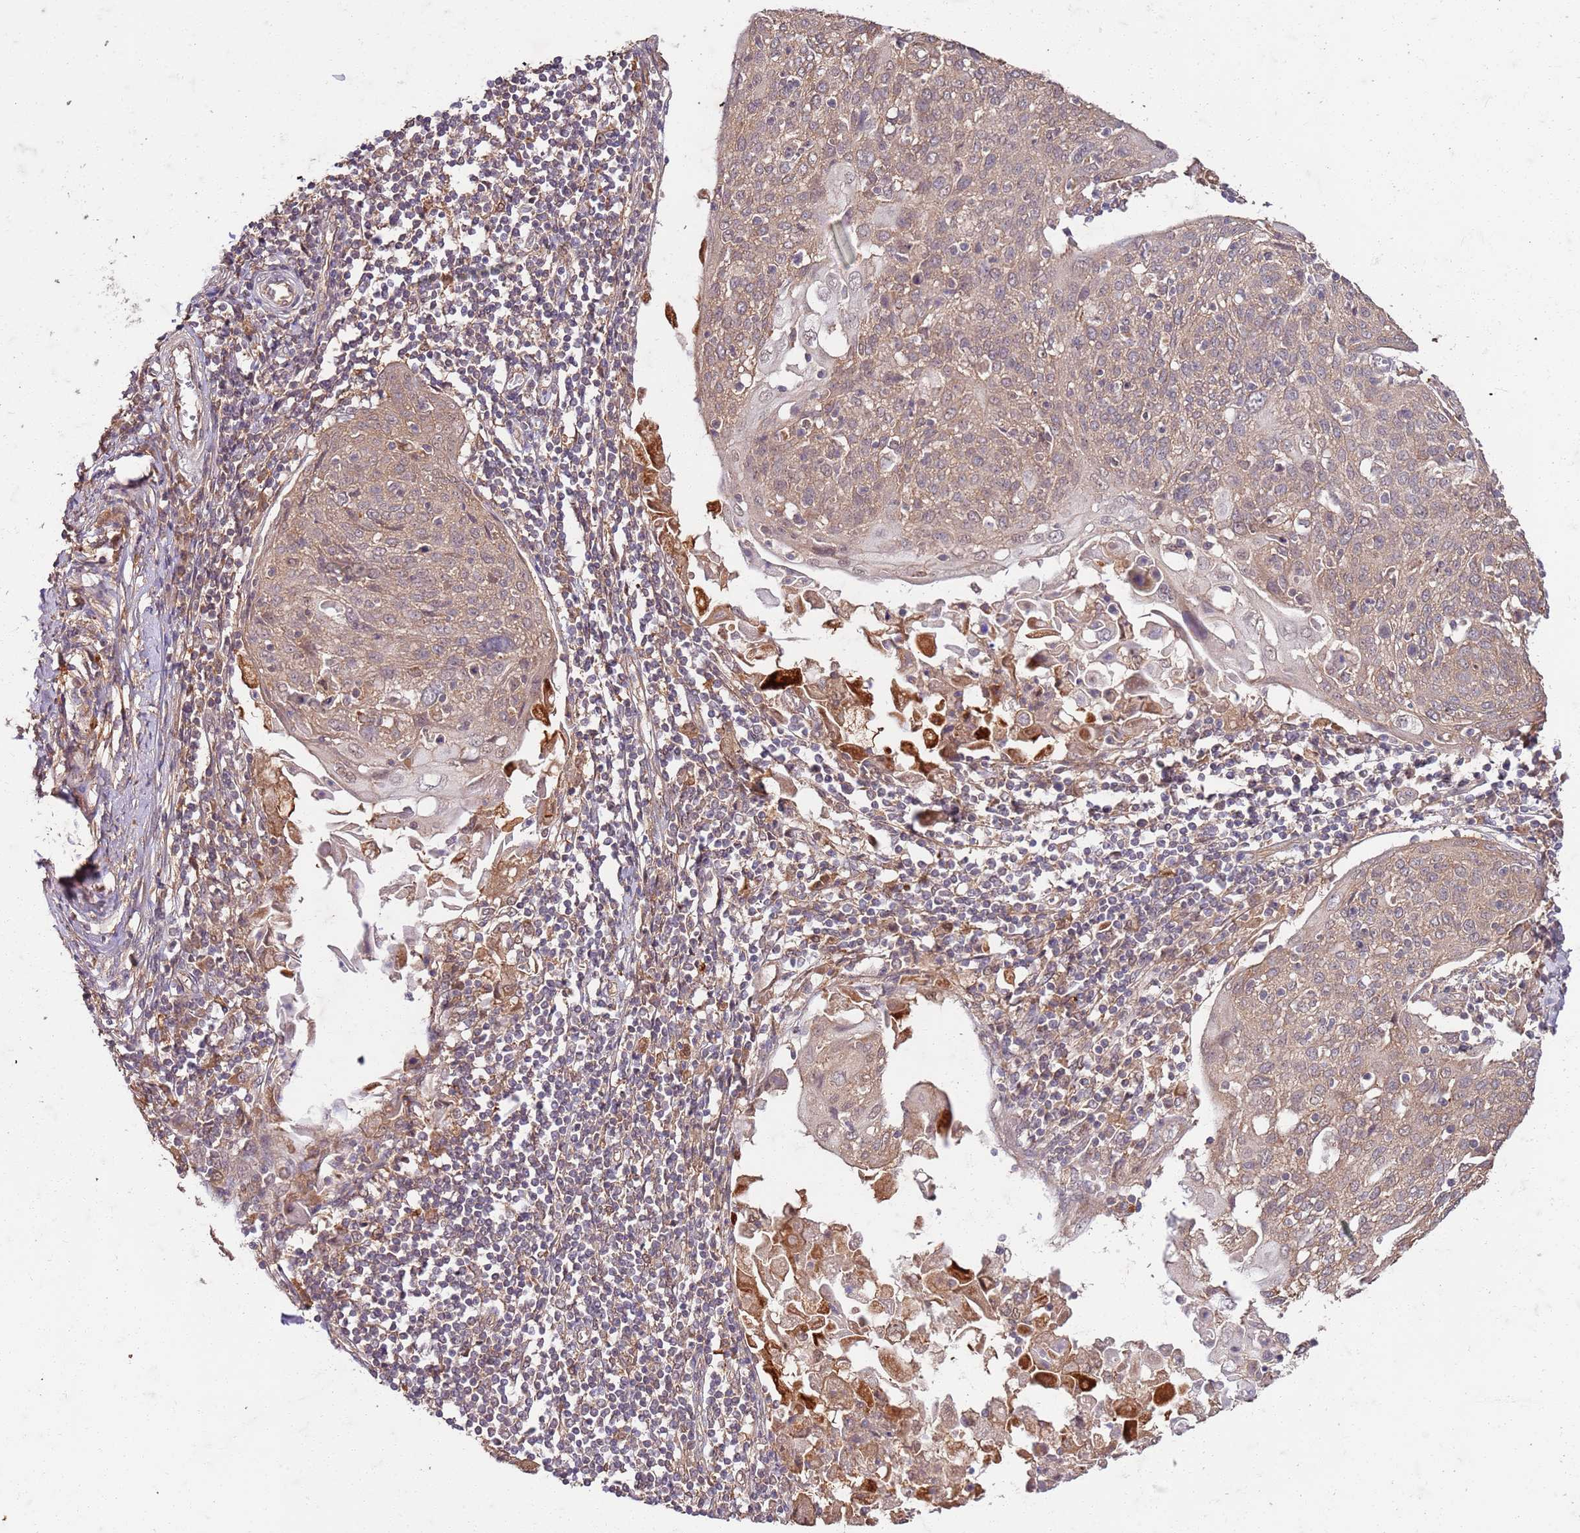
{"staining": {"intensity": "weak", "quantity": ">75%", "location": "cytoplasmic/membranous"}, "tissue": "cervical cancer", "cell_type": "Tumor cells", "image_type": "cancer", "snomed": [{"axis": "morphology", "description": "Squamous cell carcinoma, NOS"}, {"axis": "topography", "description": "Cervix"}], "caption": "About >75% of tumor cells in human cervical cancer (squamous cell carcinoma) exhibit weak cytoplasmic/membranous protein positivity as visualized by brown immunohistochemical staining.", "gene": "UBE3A", "patient": {"sex": "female", "age": 67}}